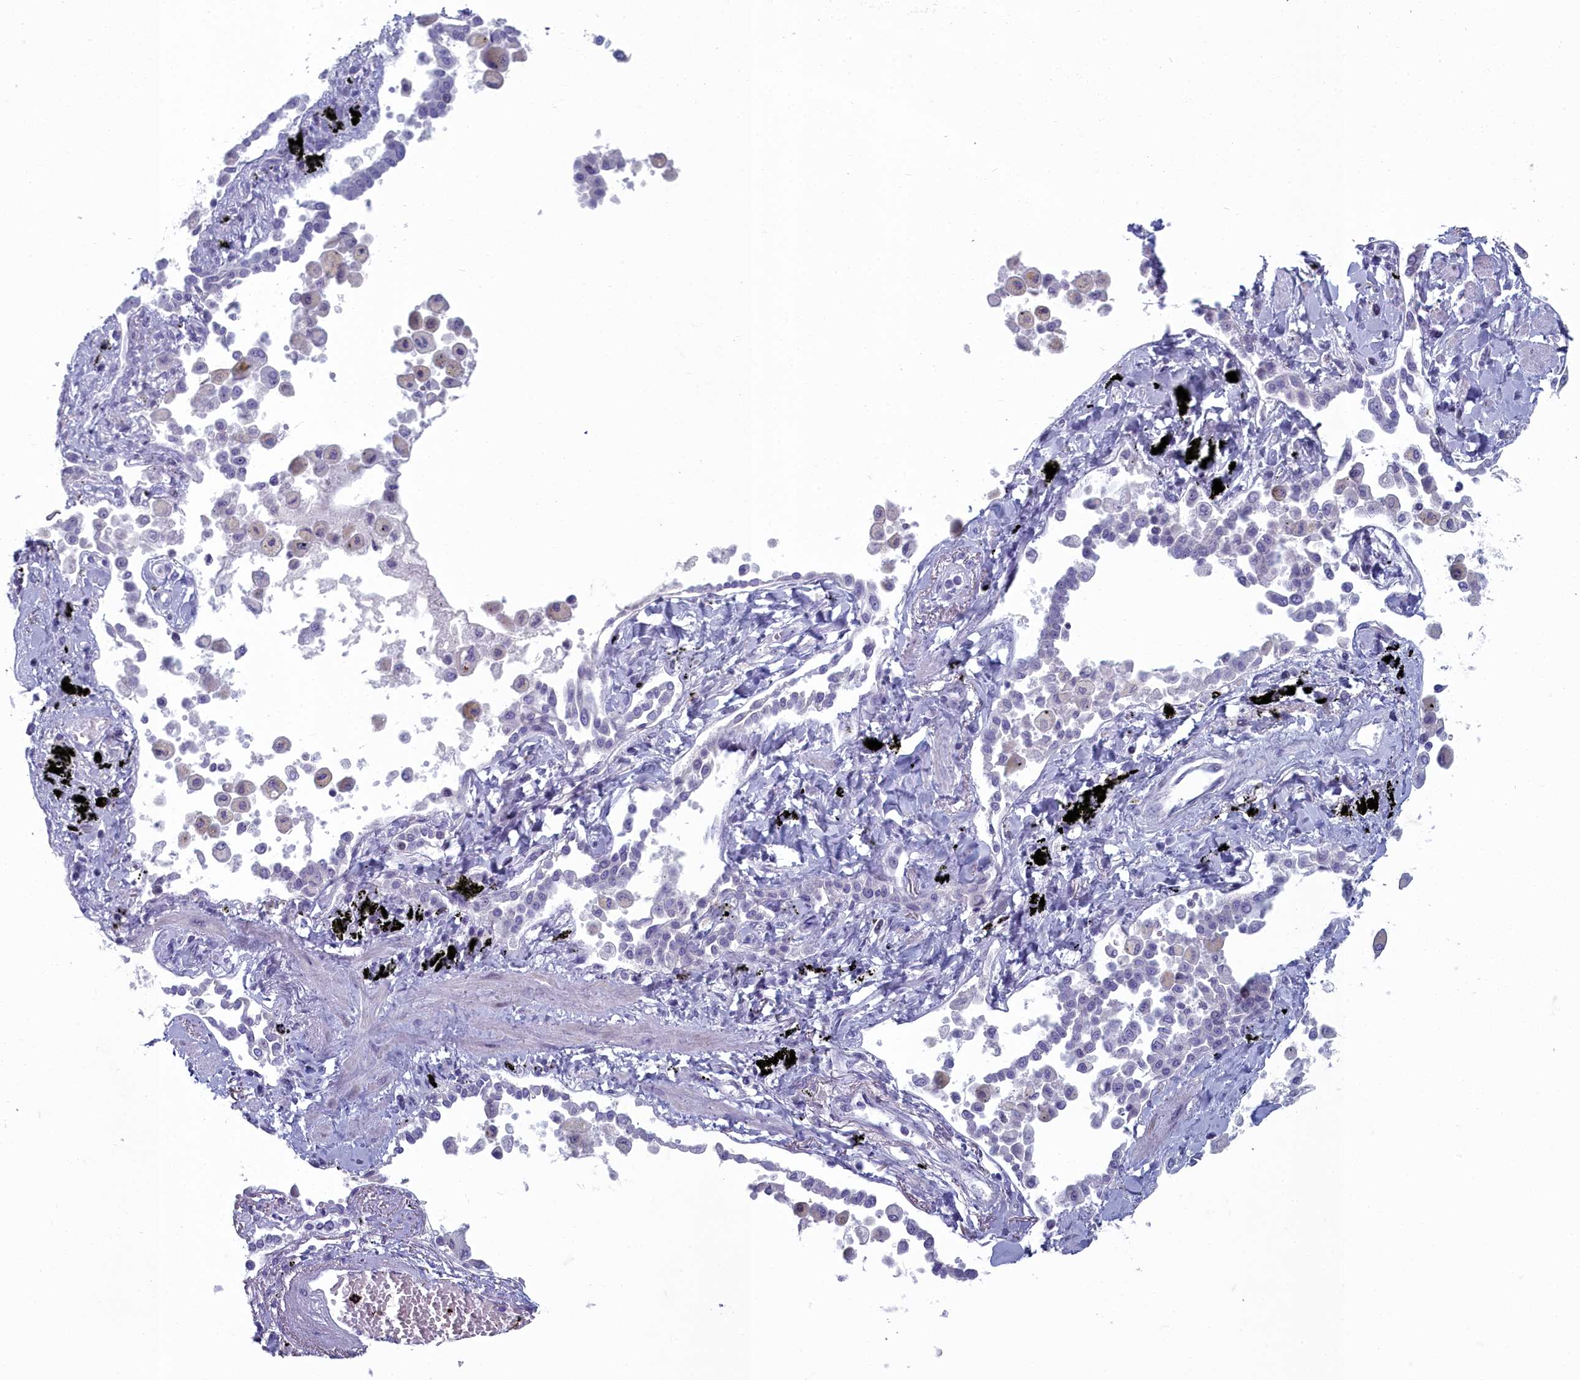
{"staining": {"intensity": "negative", "quantity": "none", "location": "none"}, "tissue": "lung cancer", "cell_type": "Tumor cells", "image_type": "cancer", "snomed": [{"axis": "morphology", "description": "Adenocarcinoma, NOS"}, {"axis": "topography", "description": "Lung"}], "caption": "This is an immunohistochemistry micrograph of adenocarcinoma (lung). There is no expression in tumor cells.", "gene": "INSYN2A", "patient": {"sex": "male", "age": 67}}